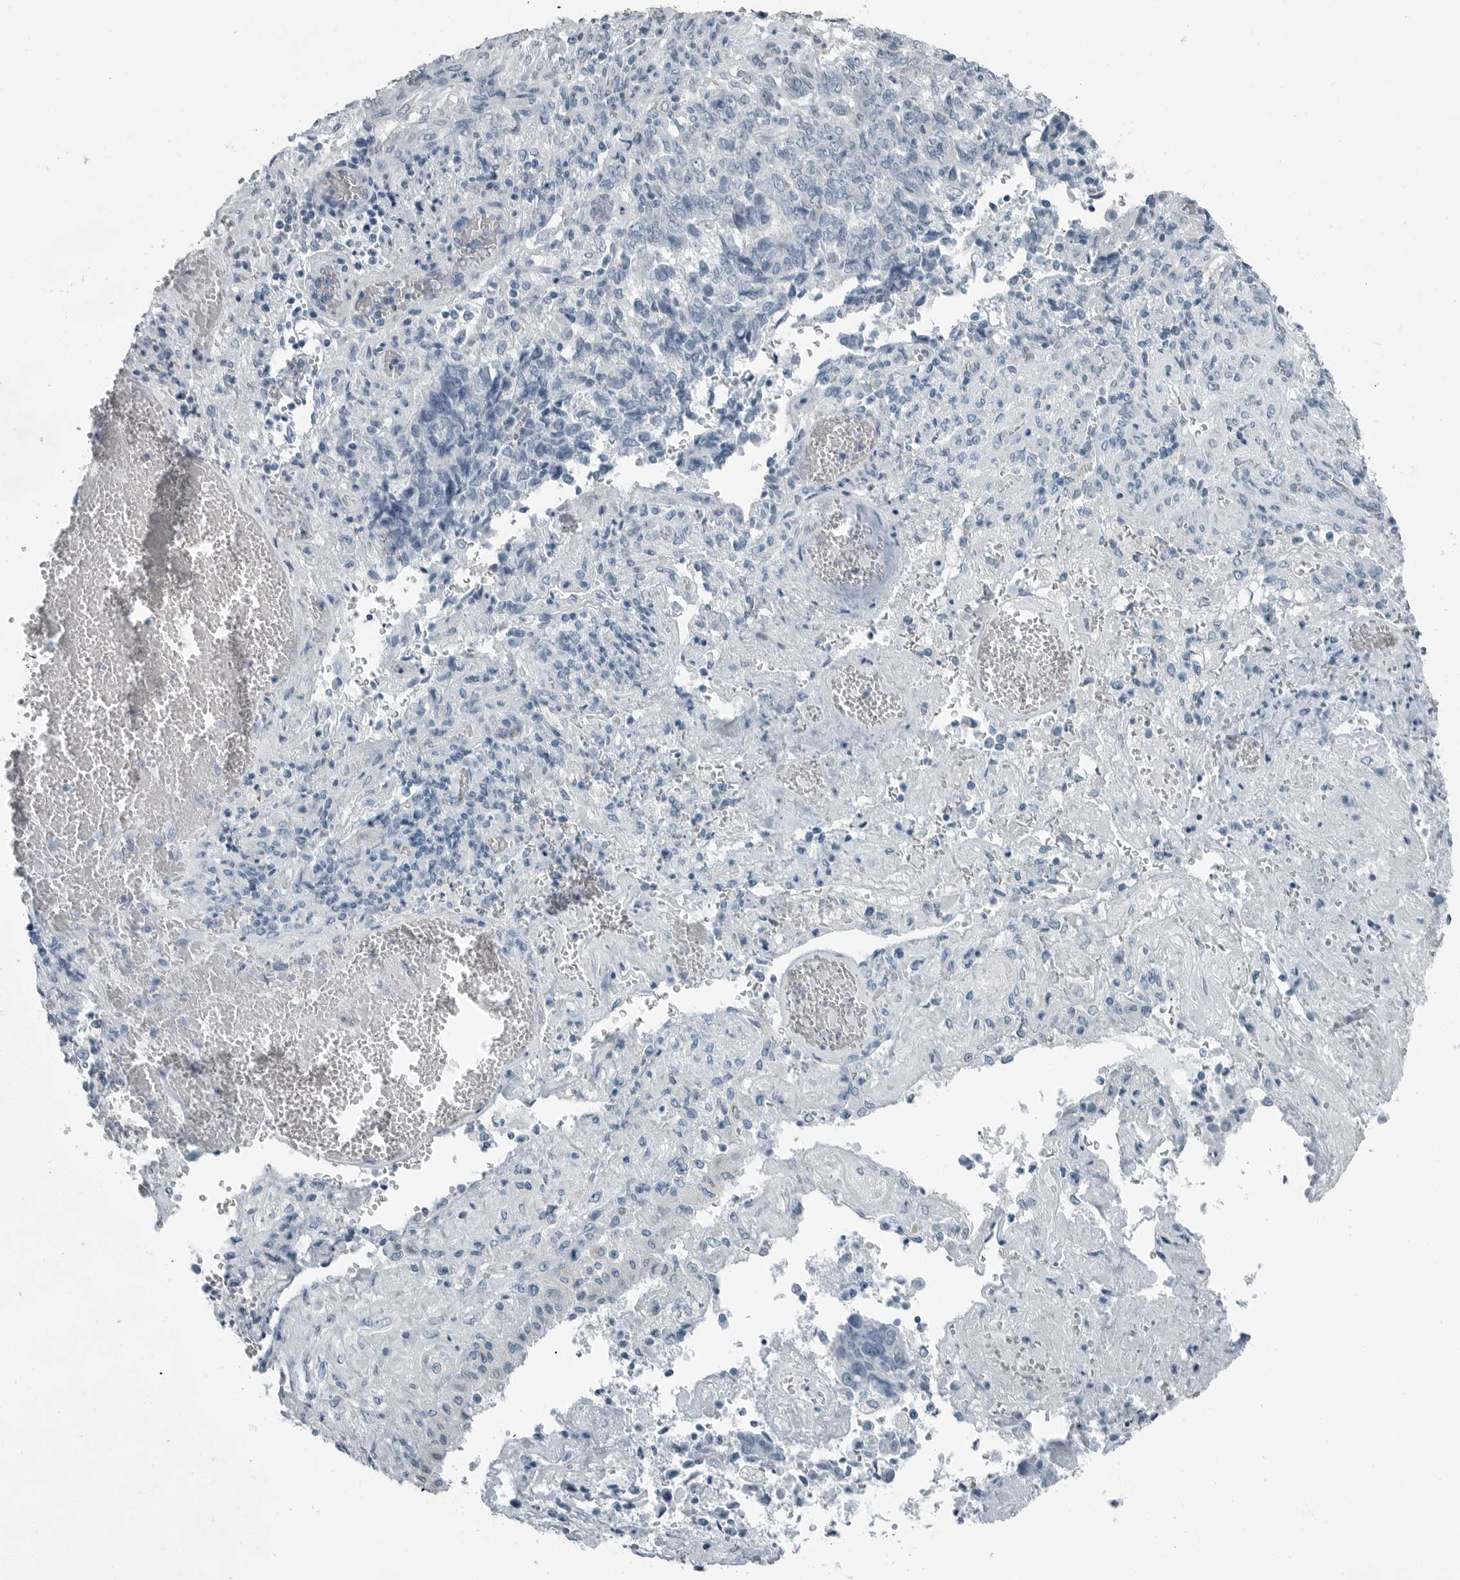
{"staining": {"intensity": "negative", "quantity": "none", "location": "none"}, "tissue": "endometrial cancer", "cell_type": "Tumor cells", "image_type": "cancer", "snomed": [{"axis": "morphology", "description": "Adenocarcinoma, NOS"}, {"axis": "topography", "description": "Endometrium"}], "caption": "Human endometrial cancer stained for a protein using immunohistochemistry exhibits no expression in tumor cells.", "gene": "FABP6", "patient": {"sex": "female", "age": 80}}